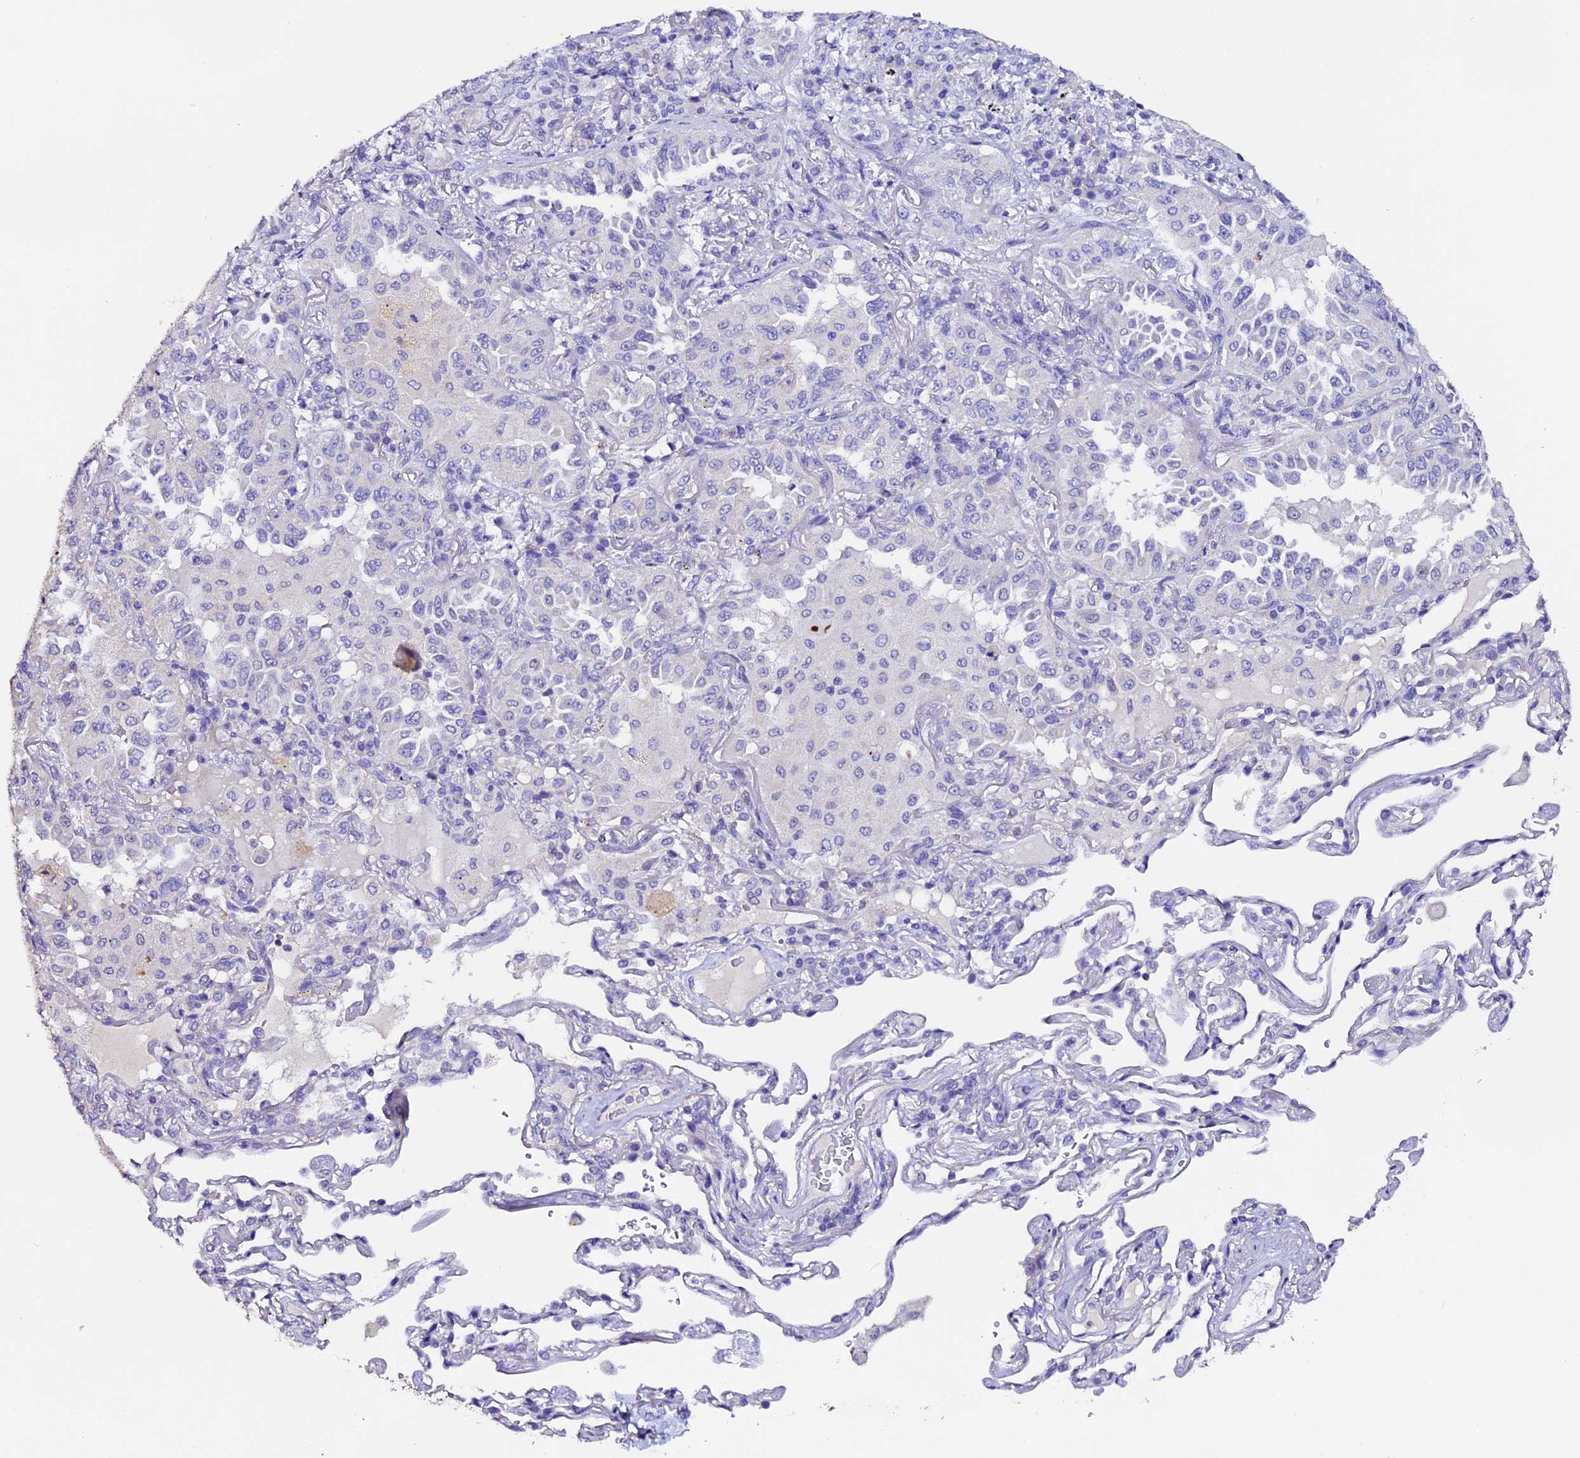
{"staining": {"intensity": "negative", "quantity": "none", "location": "none"}, "tissue": "lung cancer", "cell_type": "Tumor cells", "image_type": "cancer", "snomed": [{"axis": "morphology", "description": "Adenocarcinoma, NOS"}, {"axis": "topography", "description": "Lung"}], "caption": "Immunohistochemical staining of human lung cancer demonstrates no significant staining in tumor cells.", "gene": "FBXW9", "patient": {"sex": "female", "age": 69}}